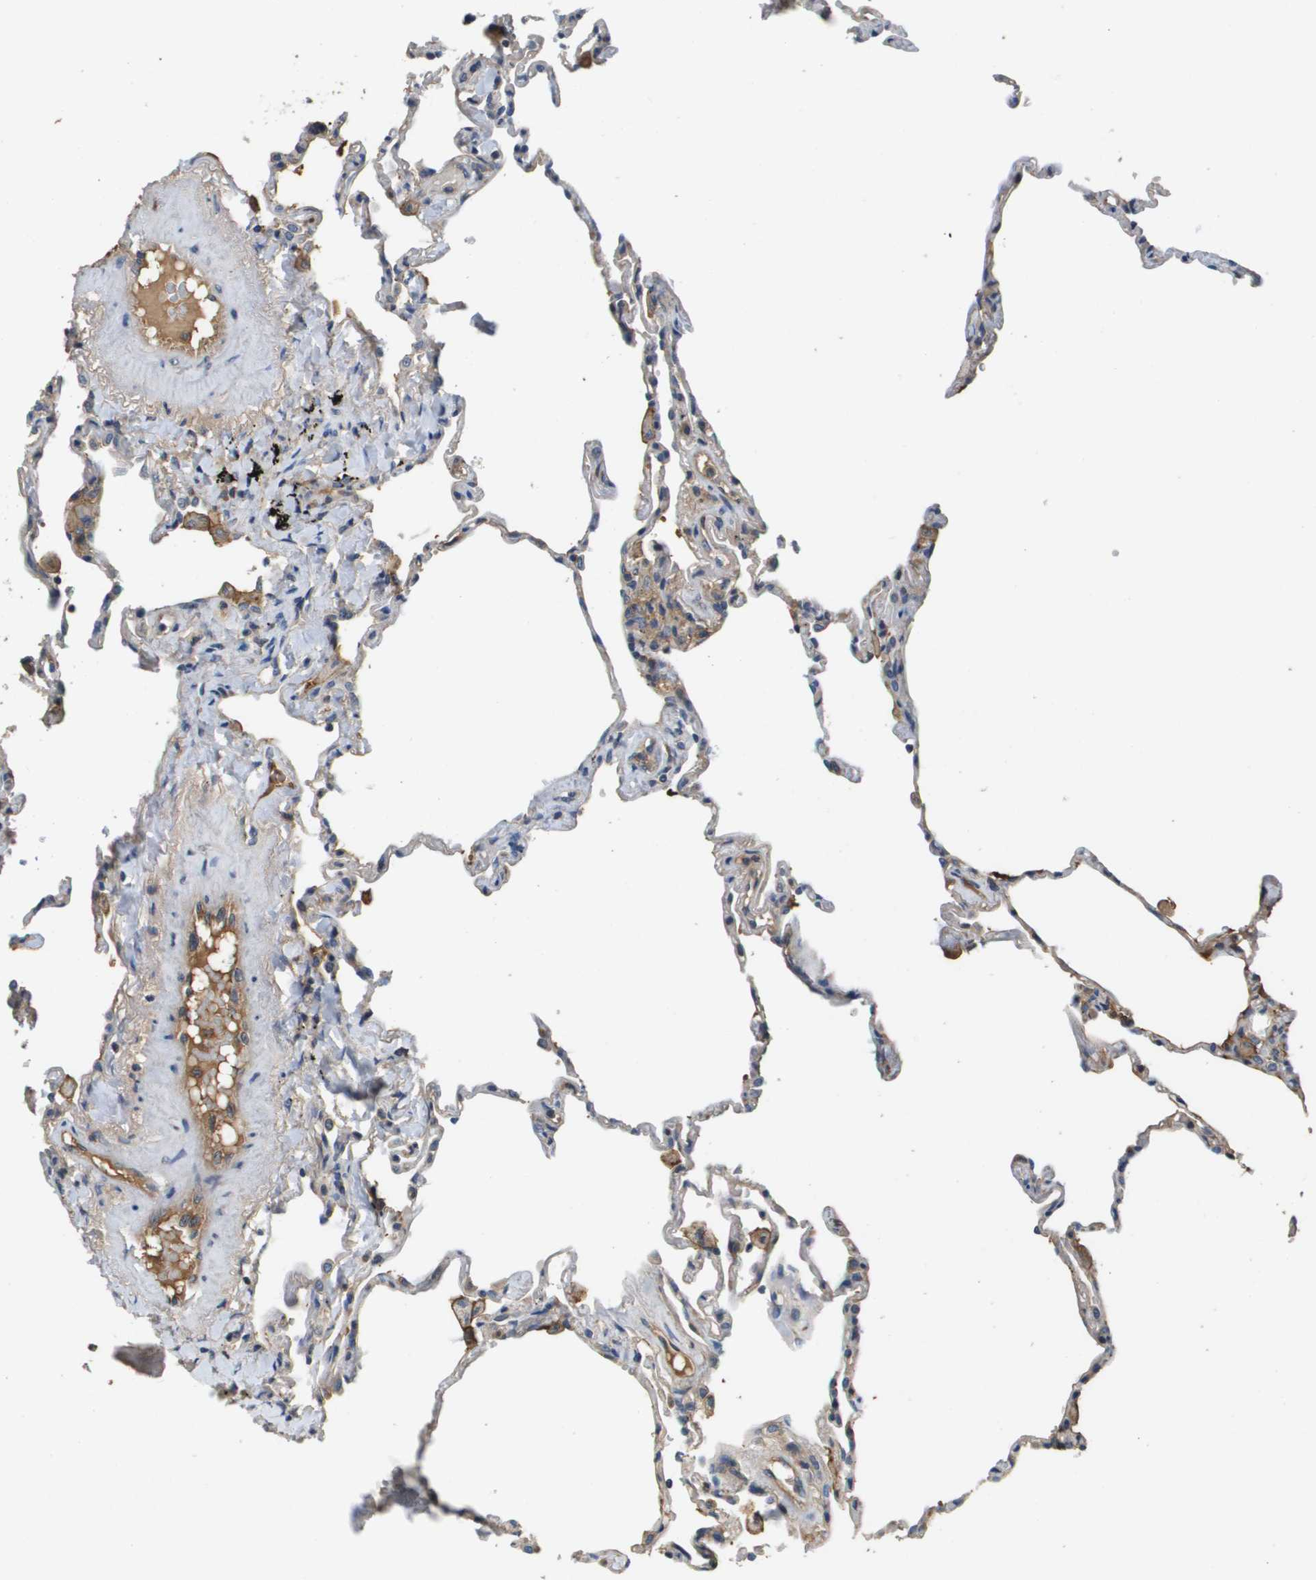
{"staining": {"intensity": "negative", "quantity": "none", "location": "none"}, "tissue": "lung", "cell_type": "Alveolar cells", "image_type": "normal", "snomed": [{"axis": "morphology", "description": "Normal tissue, NOS"}, {"axis": "topography", "description": "Lung"}], "caption": "This is an IHC histopathology image of unremarkable human lung. There is no staining in alveolar cells.", "gene": "SLC16A3", "patient": {"sex": "male", "age": 59}}